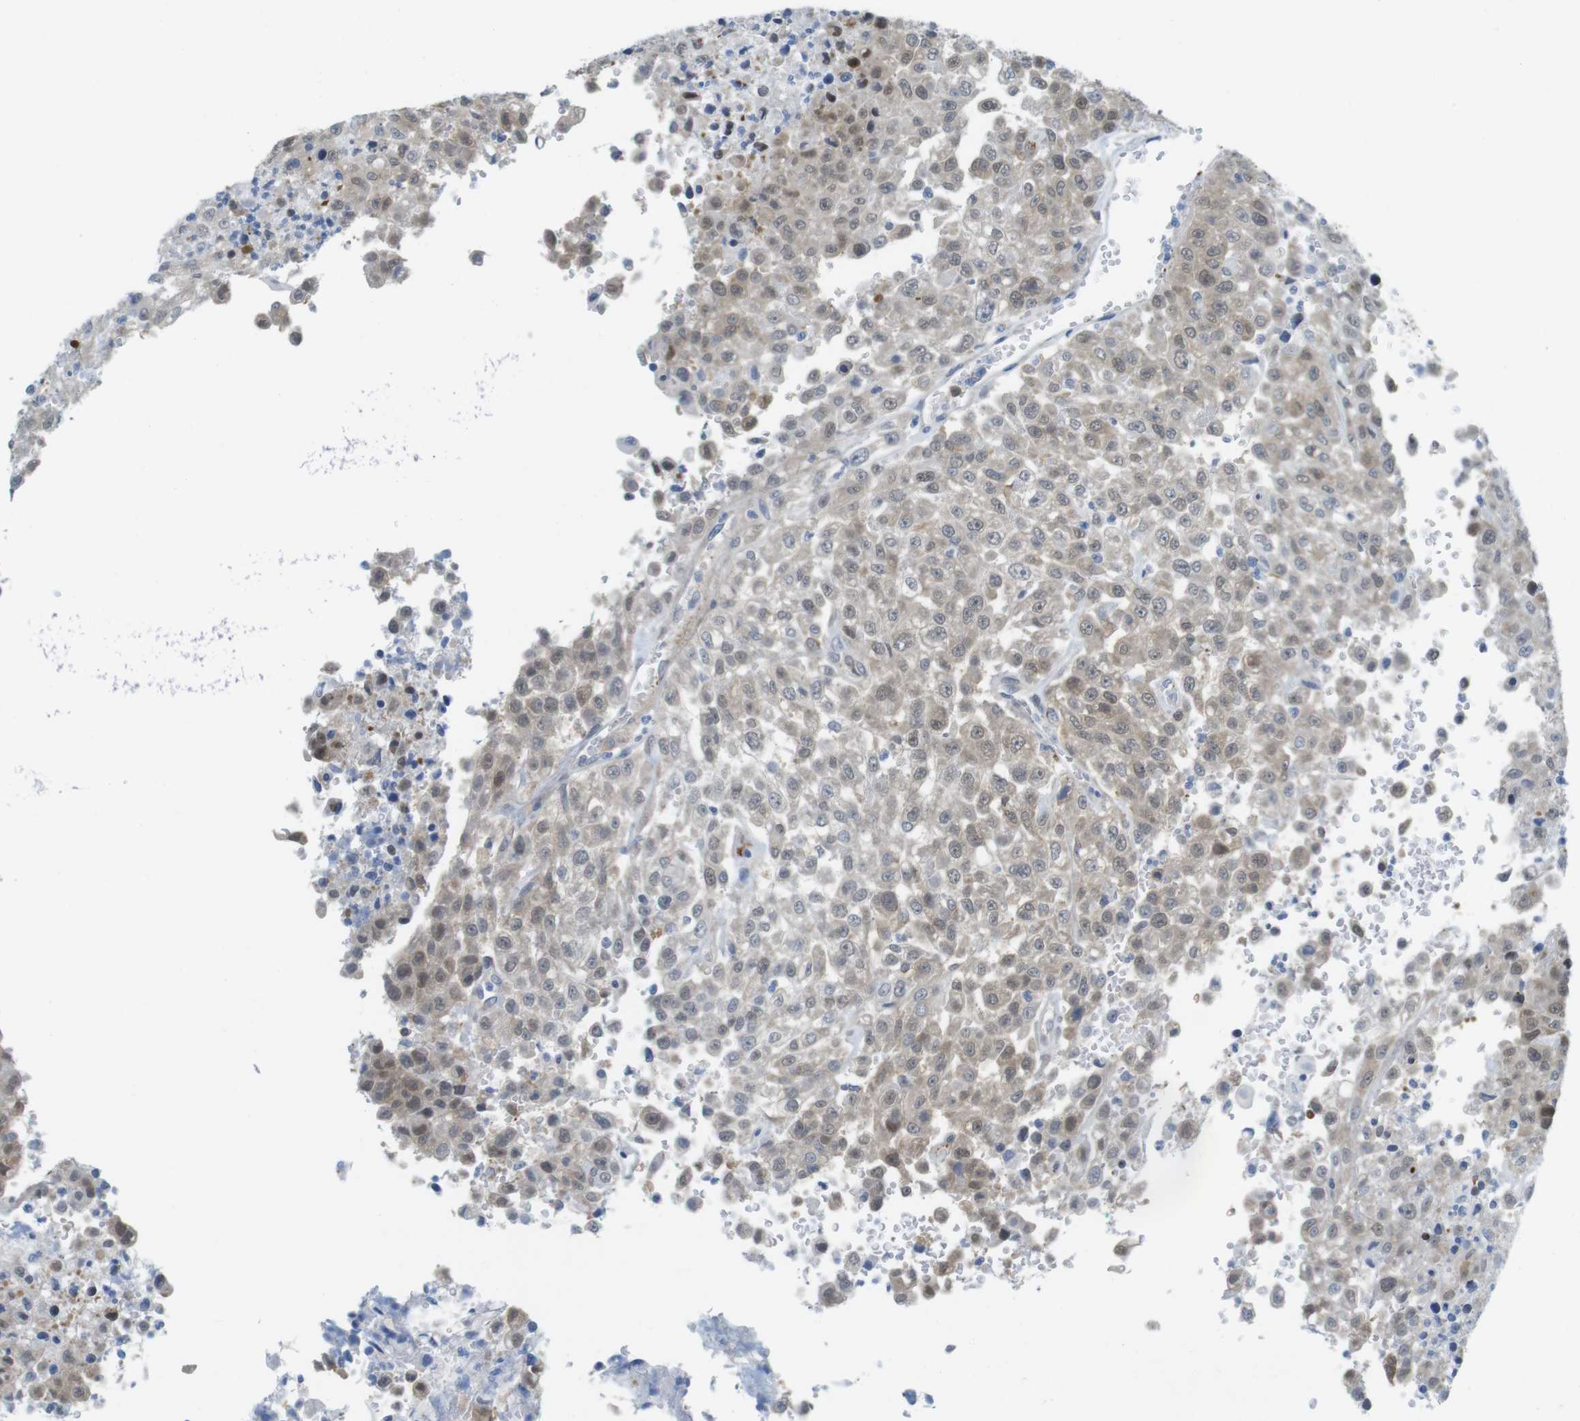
{"staining": {"intensity": "moderate", "quantity": ">75%", "location": "cytoplasmic/membranous,nuclear"}, "tissue": "urothelial cancer", "cell_type": "Tumor cells", "image_type": "cancer", "snomed": [{"axis": "morphology", "description": "Urothelial carcinoma, High grade"}, {"axis": "topography", "description": "Urinary bladder"}], "caption": "A histopathology image of high-grade urothelial carcinoma stained for a protein demonstrates moderate cytoplasmic/membranous and nuclear brown staining in tumor cells.", "gene": "CASP2", "patient": {"sex": "male", "age": 46}}